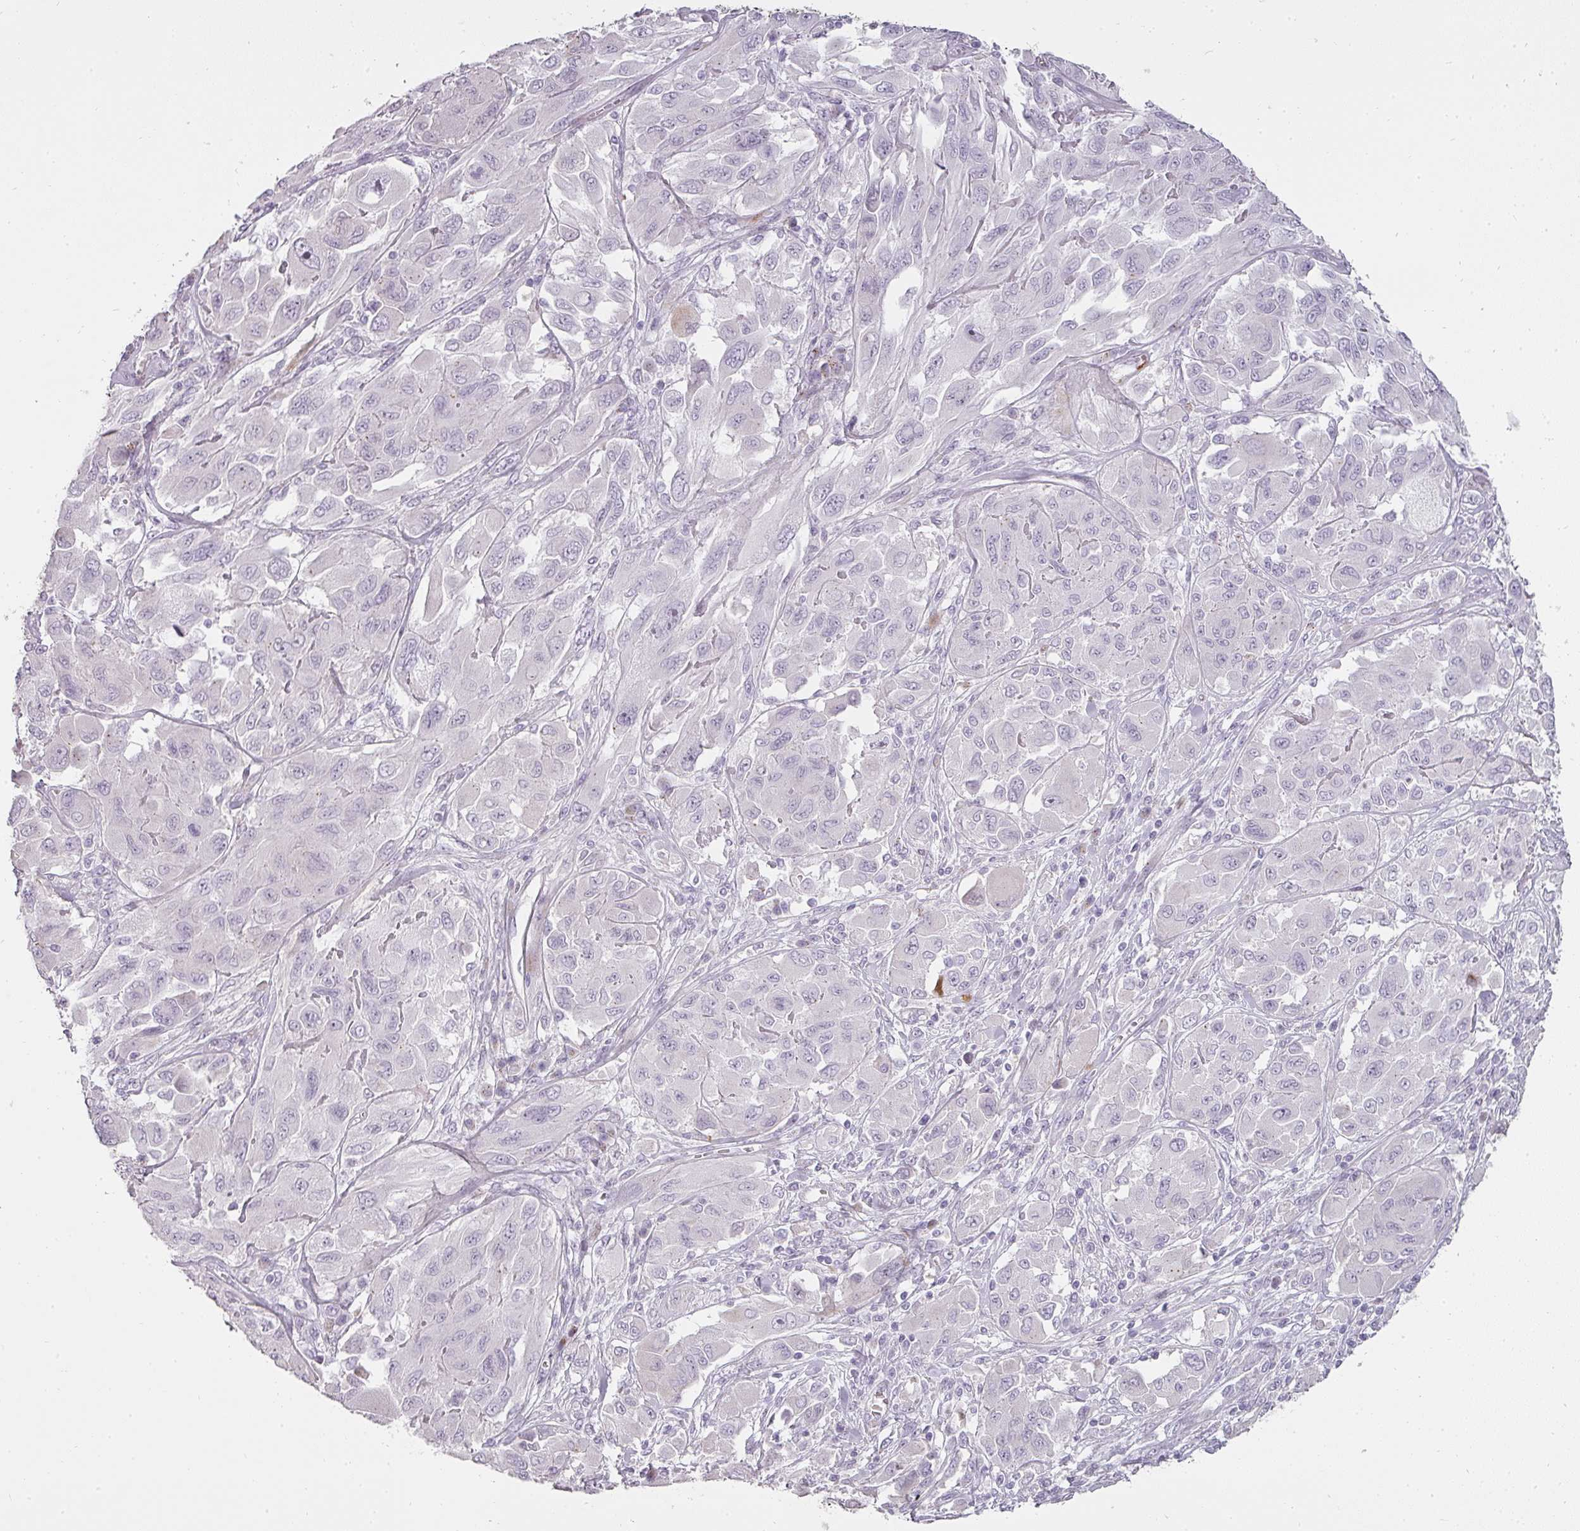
{"staining": {"intensity": "negative", "quantity": "none", "location": "none"}, "tissue": "melanoma", "cell_type": "Tumor cells", "image_type": "cancer", "snomed": [{"axis": "morphology", "description": "Malignant melanoma, NOS"}, {"axis": "topography", "description": "Skin"}], "caption": "Tumor cells are negative for brown protein staining in melanoma.", "gene": "BIK", "patient": {"sex": "female", "age": 91}}